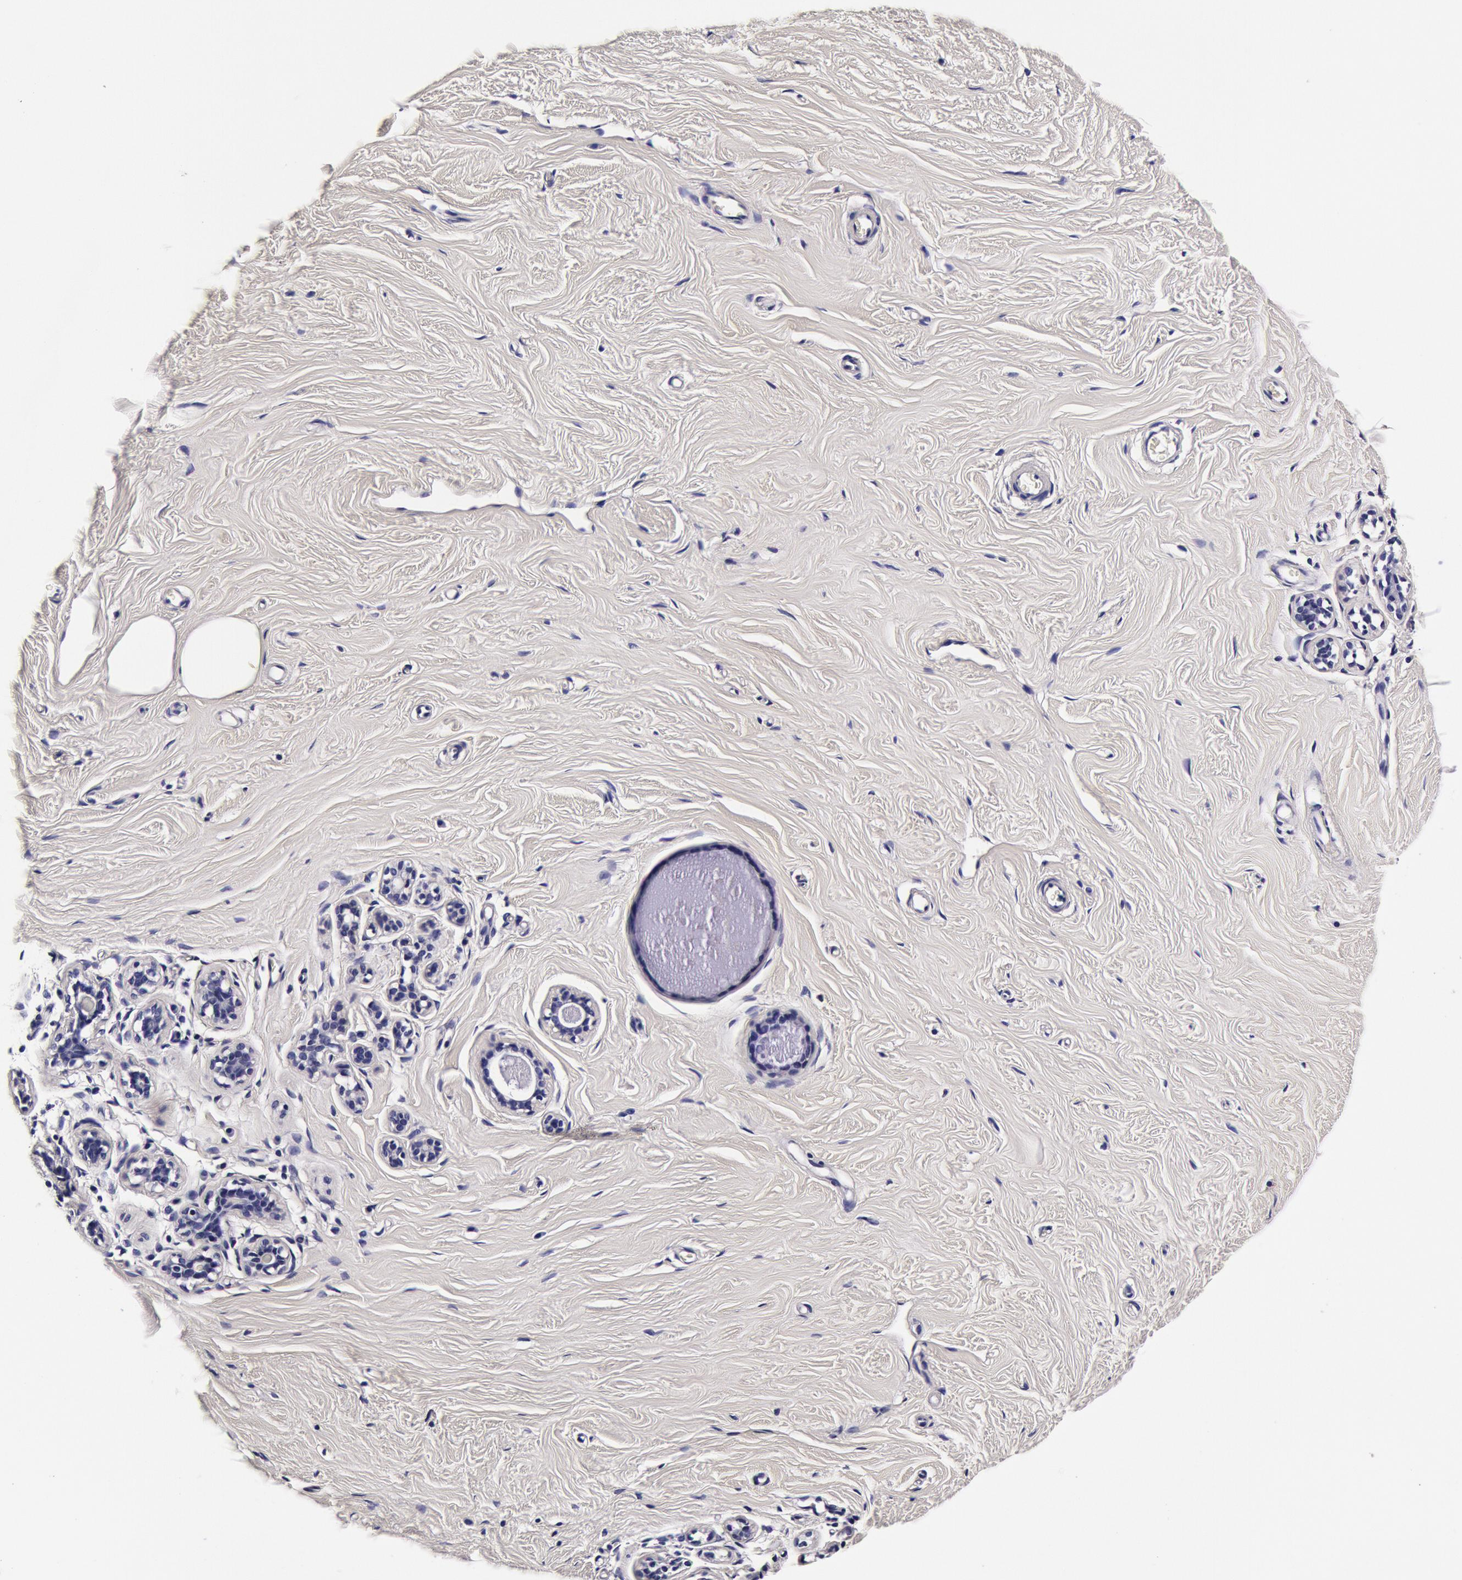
{"staining": {"intensity": "negative", "quantity": "none", "location": "none"}, "tissue": "breast", "cell_type": "Adipocytes", "image_type": "normal", "snomed": [{"axis": "morphology", "description": "Normal tissue, NOS"}, {"axis": "topography", "description": "Breast"}], "caption": "Immunohistochemistry micrograph of normal breast stained for a protein (brown), which reveals no staining in adipocytes.", "gene": "CCDC22", "patient": {"sex": "female", "age": 45}}